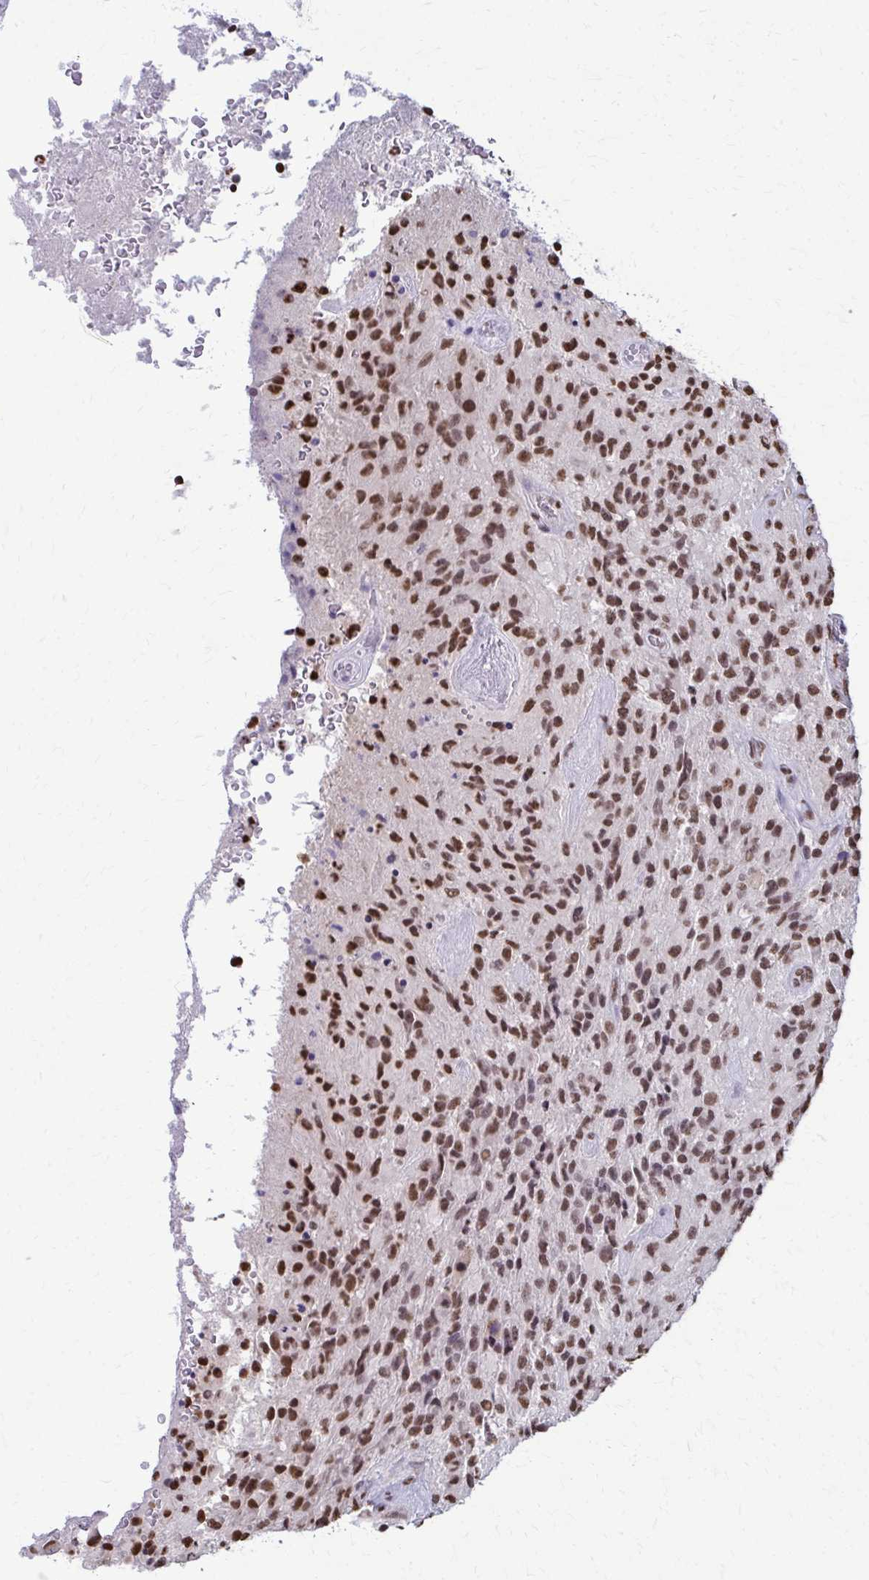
{"staining": {"intensity": "moderate", "quantity": ">75%", "location": "nuclear"}, "tissue": "glioma", "cell_type": "Tumor cells", "image_type": "cancer", "snomed": [{"axis": "morphology", "description": "Normal tissue, NOS"}, {"axis": "morphology", "description": "Glioma, malignant, High grade"}, {"axis": "topography", "description": "Cerebral cortex"}], "caption": "Immunohistochemical staining of human high-grade glioma (malignant) shows medium levels of moderate nuclear protein staining in approximately >75% of tumor cells. (DAB (3,3'-diaminobenzidine) IHC with brightfield microscopy, high magnification).", "gene": "SNRPA", "patient": {"sex": "male", "age": 56}}